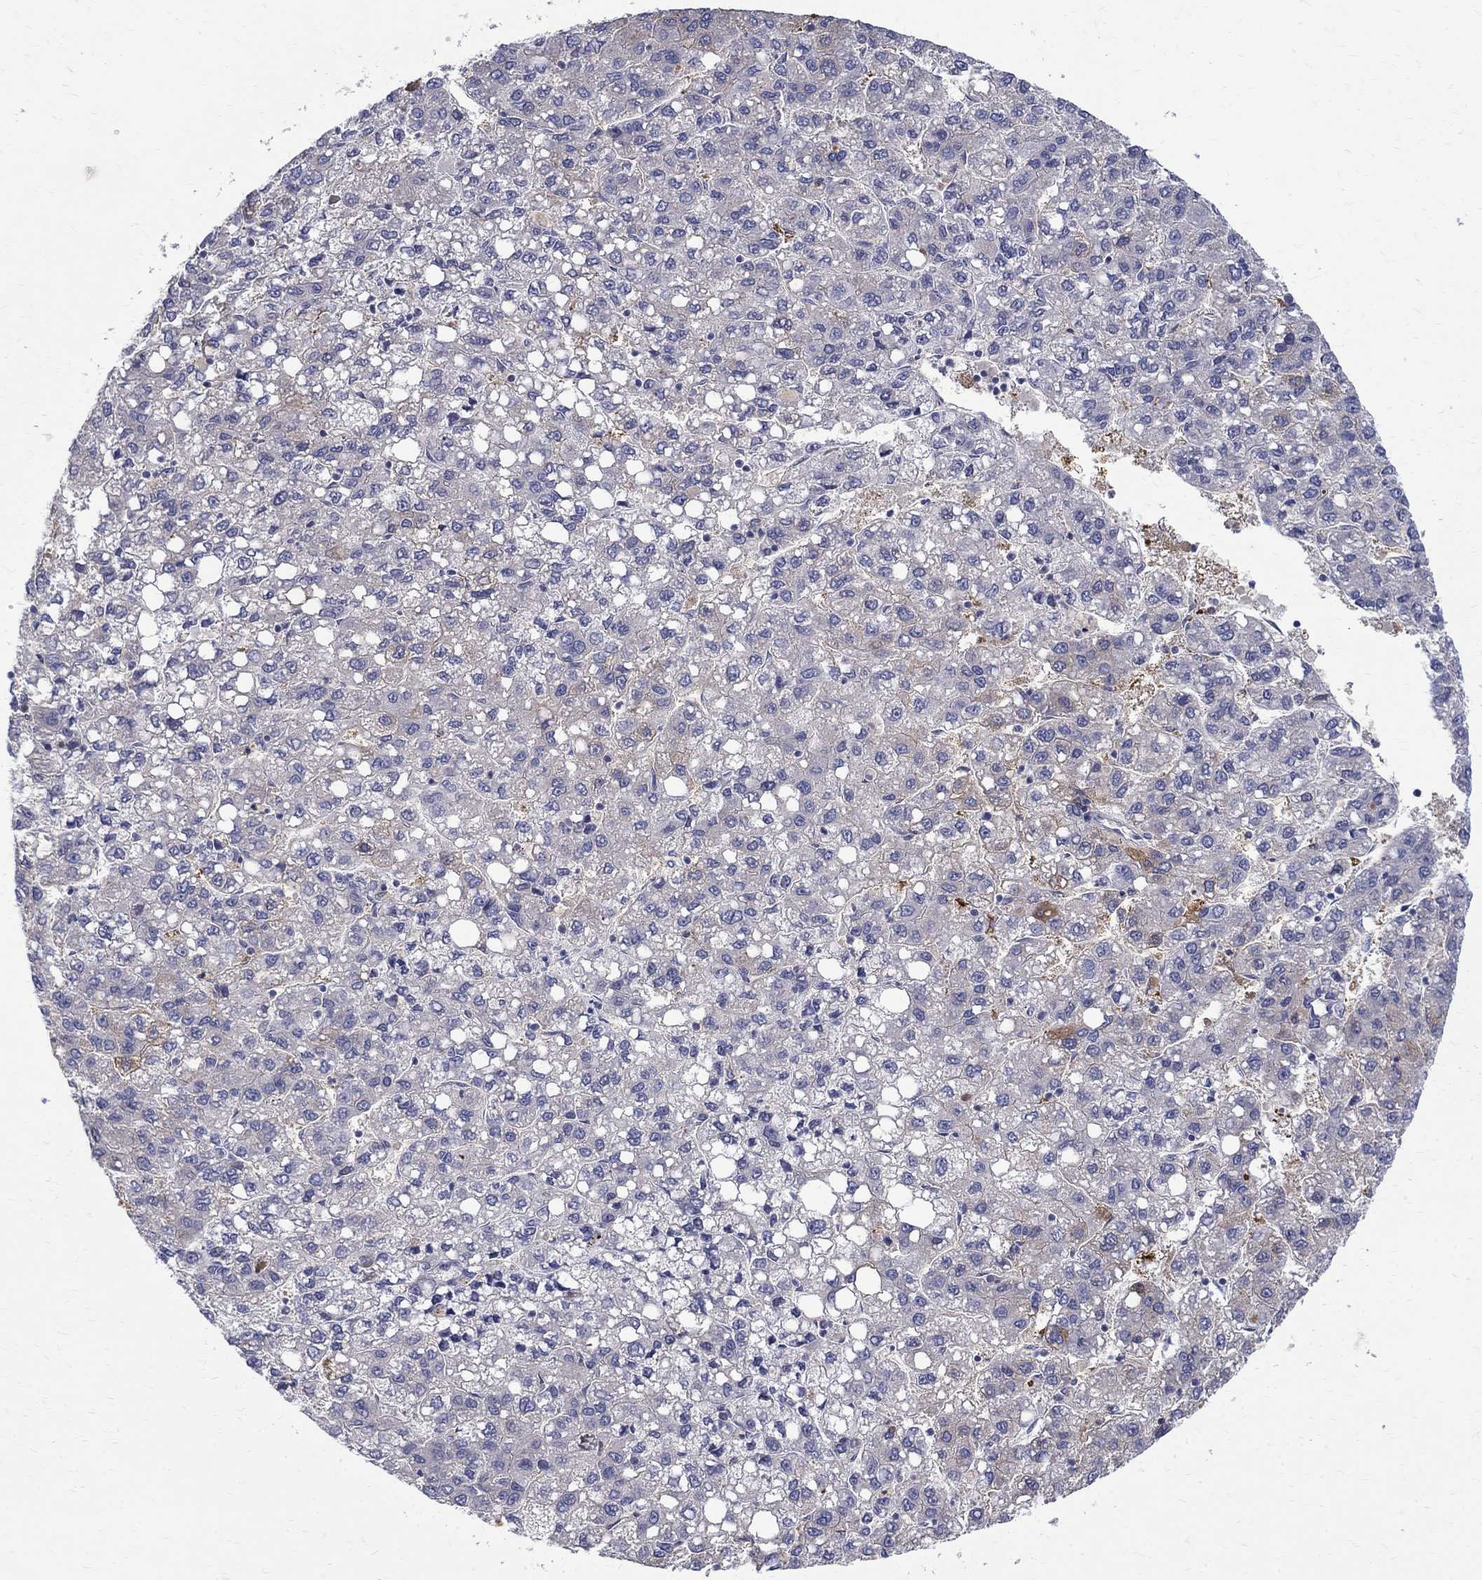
{"staining": {"intensity": "weak", "quantity": "25%-75%", "location": "cytoplasmic/membranous"}, "tissue": "liver cancer", "cell_type": "Tumor cells", "image_type": "cancer", "snomed": [{"axis": "morphology", "description": "Carcinoma, Hepatocellular, NOS"}, {"axis": "topography", "description": "Liver"}], "caption": "Liver hepatocellular carcinoma stained with immunohistochemistry displays weak cytoplasmic/membranous staining in about 25%-75% of tumor cells. Immunohistochemistry stains the protein of interest in brown and the nuclei are stained blue.", "gene": "AGER", "patient": {"sex": "female", "age": 82}}